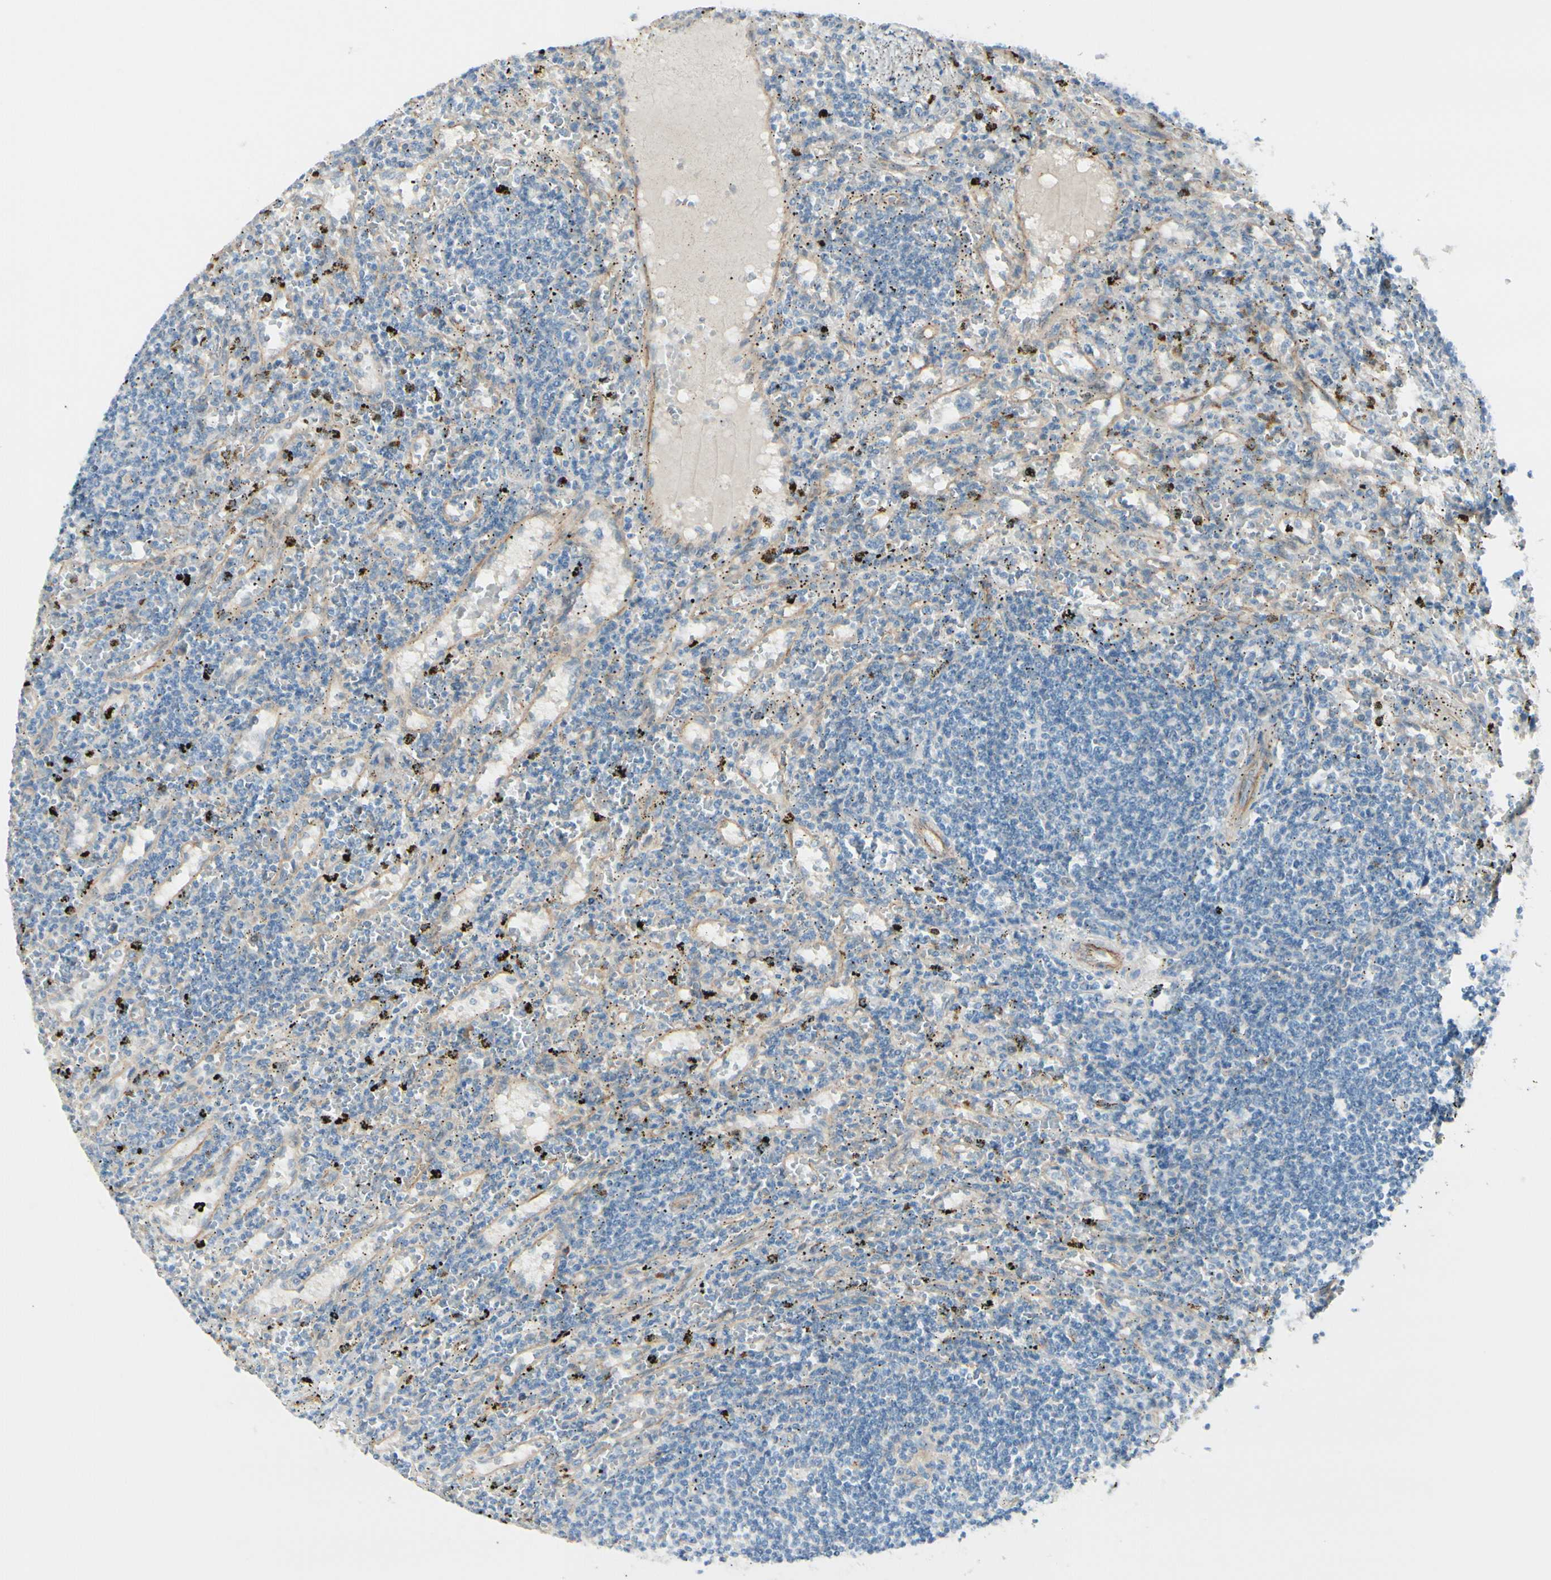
{"staining": {"intensity": "negative", "quantity": "none", "location": "none"}, "tissue": "lymphoma", "cell_type": "Tumor cells", "image_type": "cancer", "snomed": [{"axis": "morphology", "description": "Malignant lymphoma, non-Hodgkin's type, Low grade"}, {"axis": "topography", "description": "Spleen"}], "caption": "Tumor cells are negative for protein expression in human lymphoma. (DAB (3,3'-diaminobenzidine) immunohistochemistry visualized using brightfield microscopy, high magnification).", "gene": "TJP1", "patient": {"sex": "male", "age": 76}}